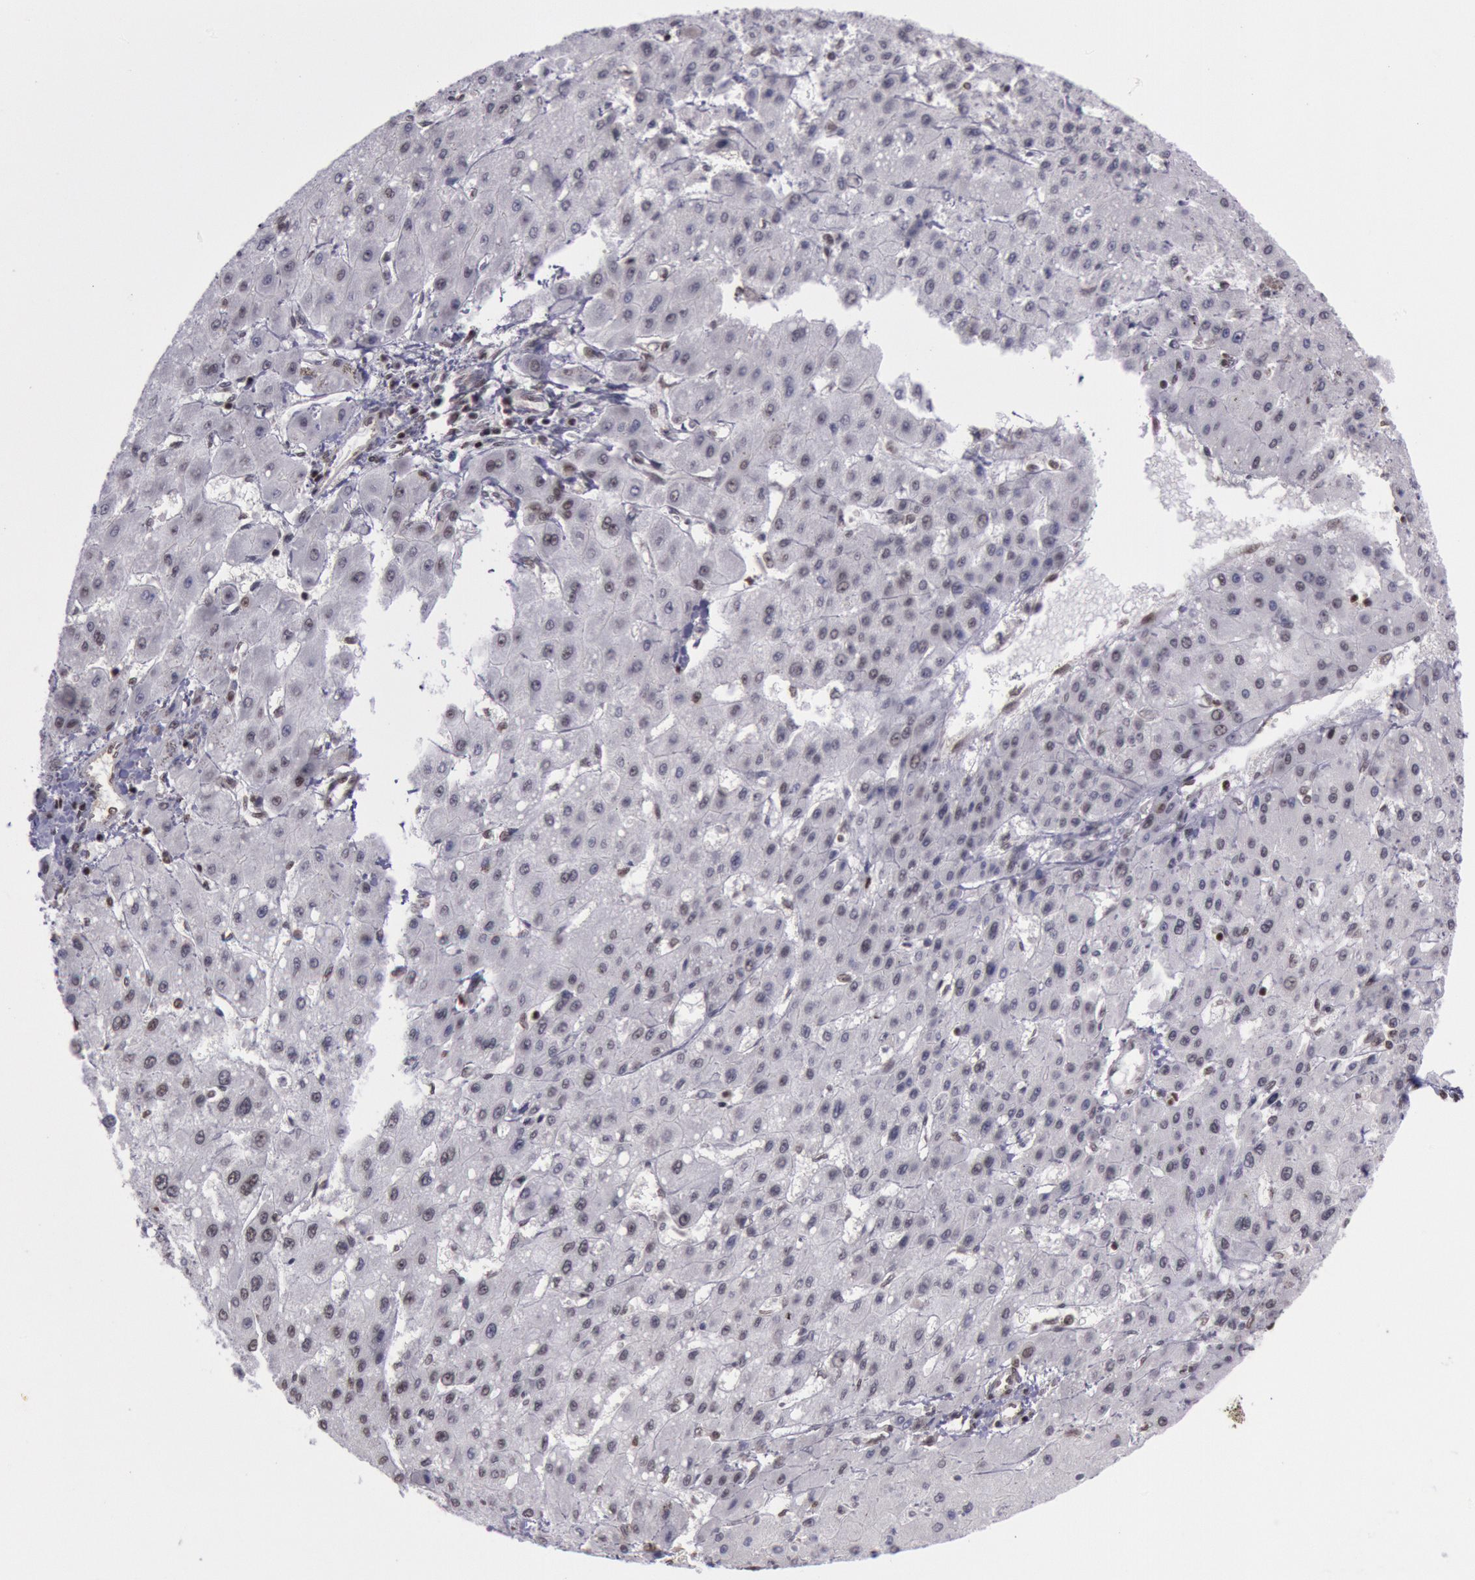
{"staining": {"intensity": "moderate", "quantity": "<25%", "location": "nuclear"}, "tissue": "liver cancer", "cell_type": "Tumor cells", "image_type": "cancer", "snomed": [{"axis": "morphology", "description": "Carcinoma, Hepatocellular, NOS"}, {"axis": "topography", "description": "Liver"}], "caption": "Moderate nuclear staining is appreciated in approximately <25% of tumor cells in liver cancer (hepatocellular carcinoma). The protein of interest is shown in brown color, while the nuclei are stained blue.", "gene": "NKAP", "patient": {"sex": "female", "age": 52}}